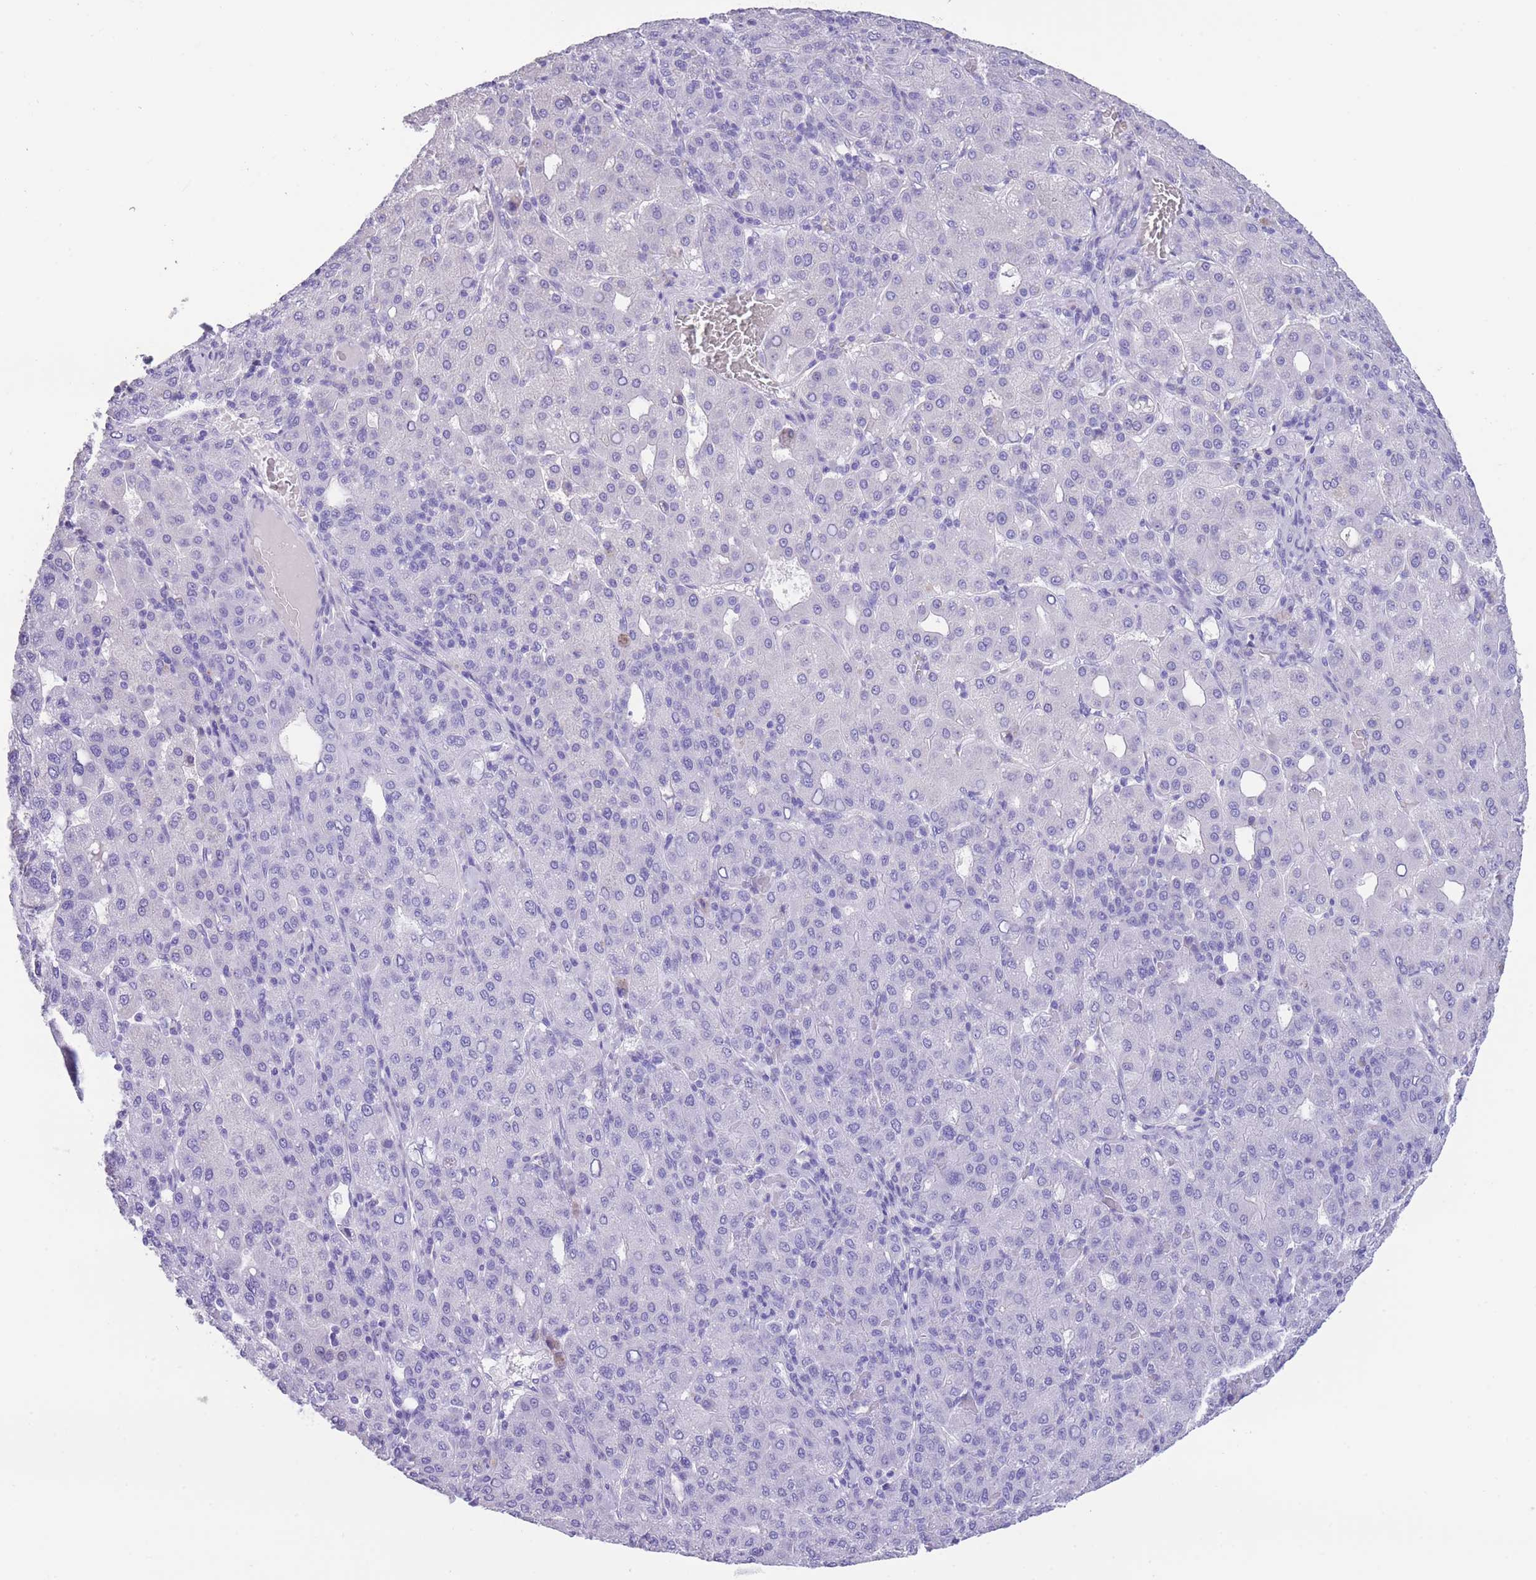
{"staining": {"intensity": "negative", "quantity": "none", "location": "none"}, "tissue": "liver cancer", "cell_type": "Tumor cells", "image_type": "cancer", "snomed": [{"axis": "morphology", "description": "Carcinoma, Hepatocellular, NOS"}, {"axis": "topography", "description": "Liver"}], "caption": "Liver cancer was stained to show a protein in brown. There is no significant staining in tumor cells.", "gene": "RAI2", "patient": {"sex": "male", "age": 65}}